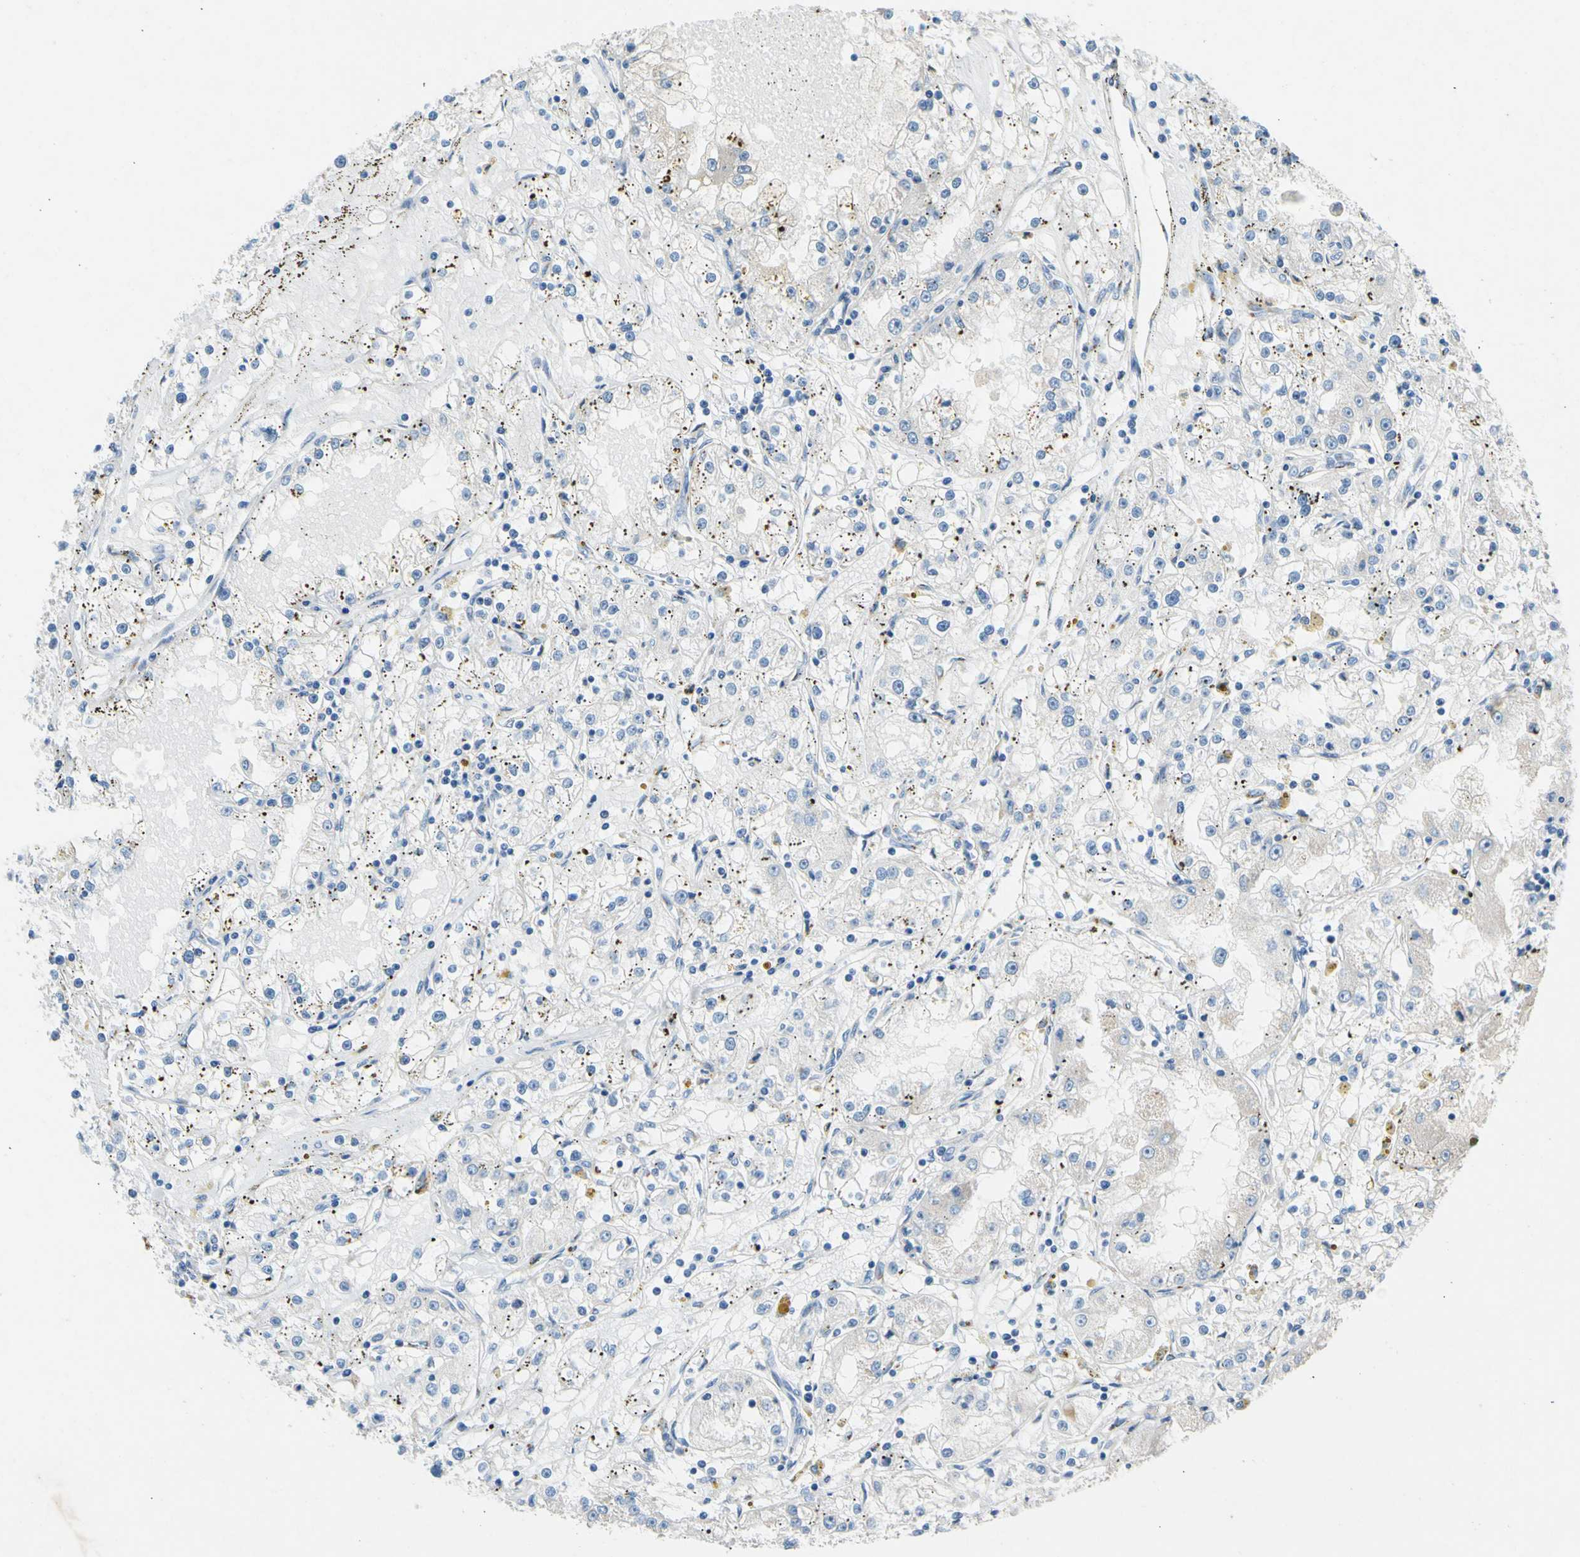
{"staining": {"intensity": "negative", "quantity": "none", "location": "none"}, "tissue": "renal cancer", "cell_type": "Tumor cells", "image_type": "cancer", "snomed": [{"axis": "morphology", "description": "Adenocarcinoma, NOS"}, {"axis": "topography", "description": "Kidney"}], "caption": "There is no significant staining in tumor cells of renal cancer (adenocarcinoma). (Stains: DAB (3,3'-diaminobenzidine) IHC with hematoxylin counter stain, Microscopy: brightfield microscopy at high magnification).", "gene": "GASK1B", "patient": {"sex": "male", "age": 56}}